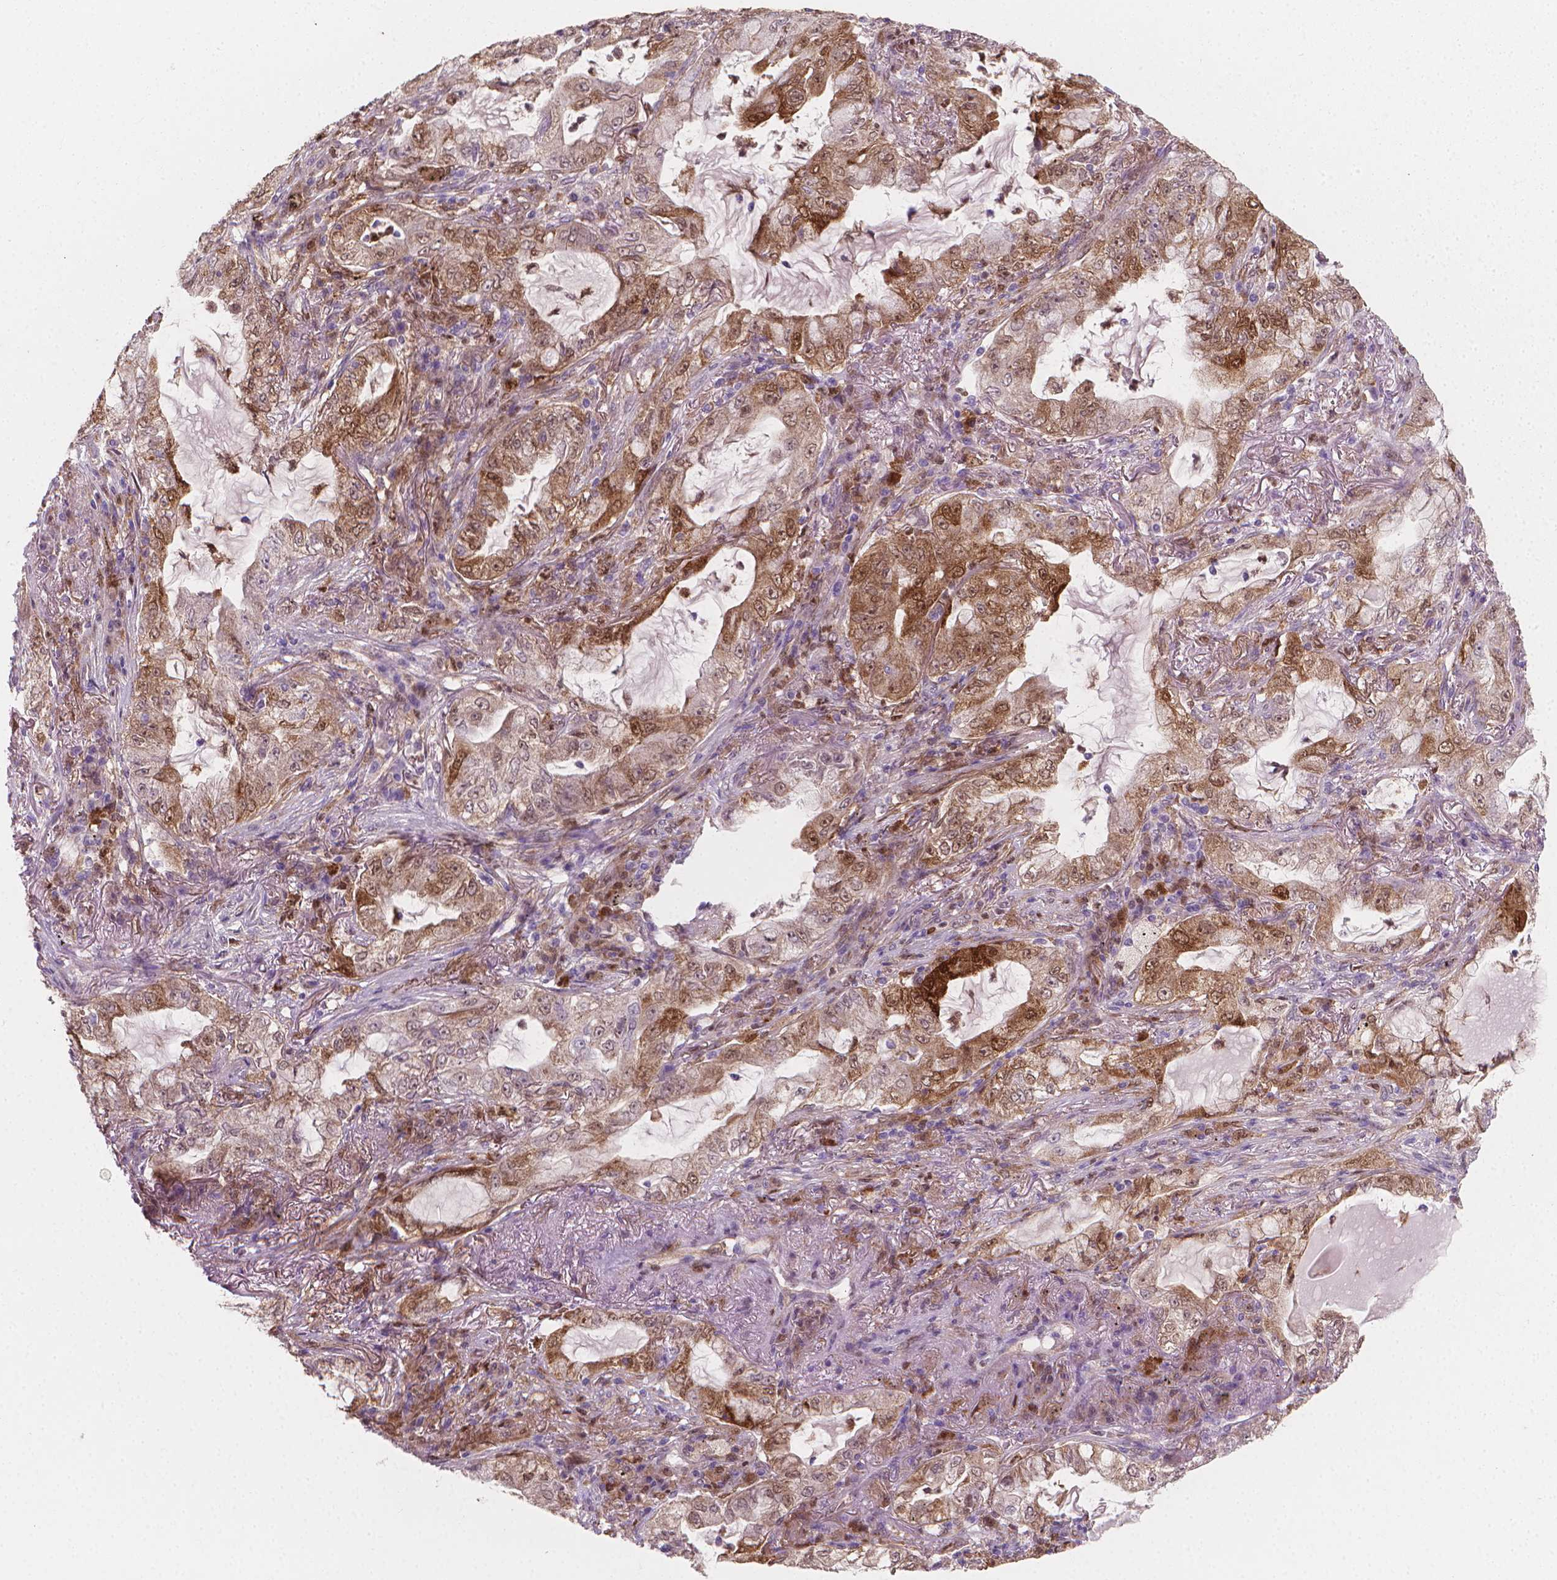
{"staining": {"intensity": "moderate", "quantity": "25%-75%", "location": "cytoplasmic/membranous,nuclear"}, "tissue": "lung cancer", "cell_type": "Tumor cells", "image_type": "cancer", "snomed": [{"axis": "morphology", "description": "Adenocarcinoma, NOS"}, {"axis": "topography", "description": "Lung"}], "caption": "High-magnification brightfield microscopy of lung cancer stained with DAB (brown) and counterstained with hematoxylin (blue). tumor cells exhibit moderate cytoplasmic/membranous and nuclear staining is identified in approximately25%-75% of cells. The protein of interest is shown in brown color, while the nuclei are stained blue.", "gene": "TNFAIP2", "patient": {"sex": "female", "age": 73}}